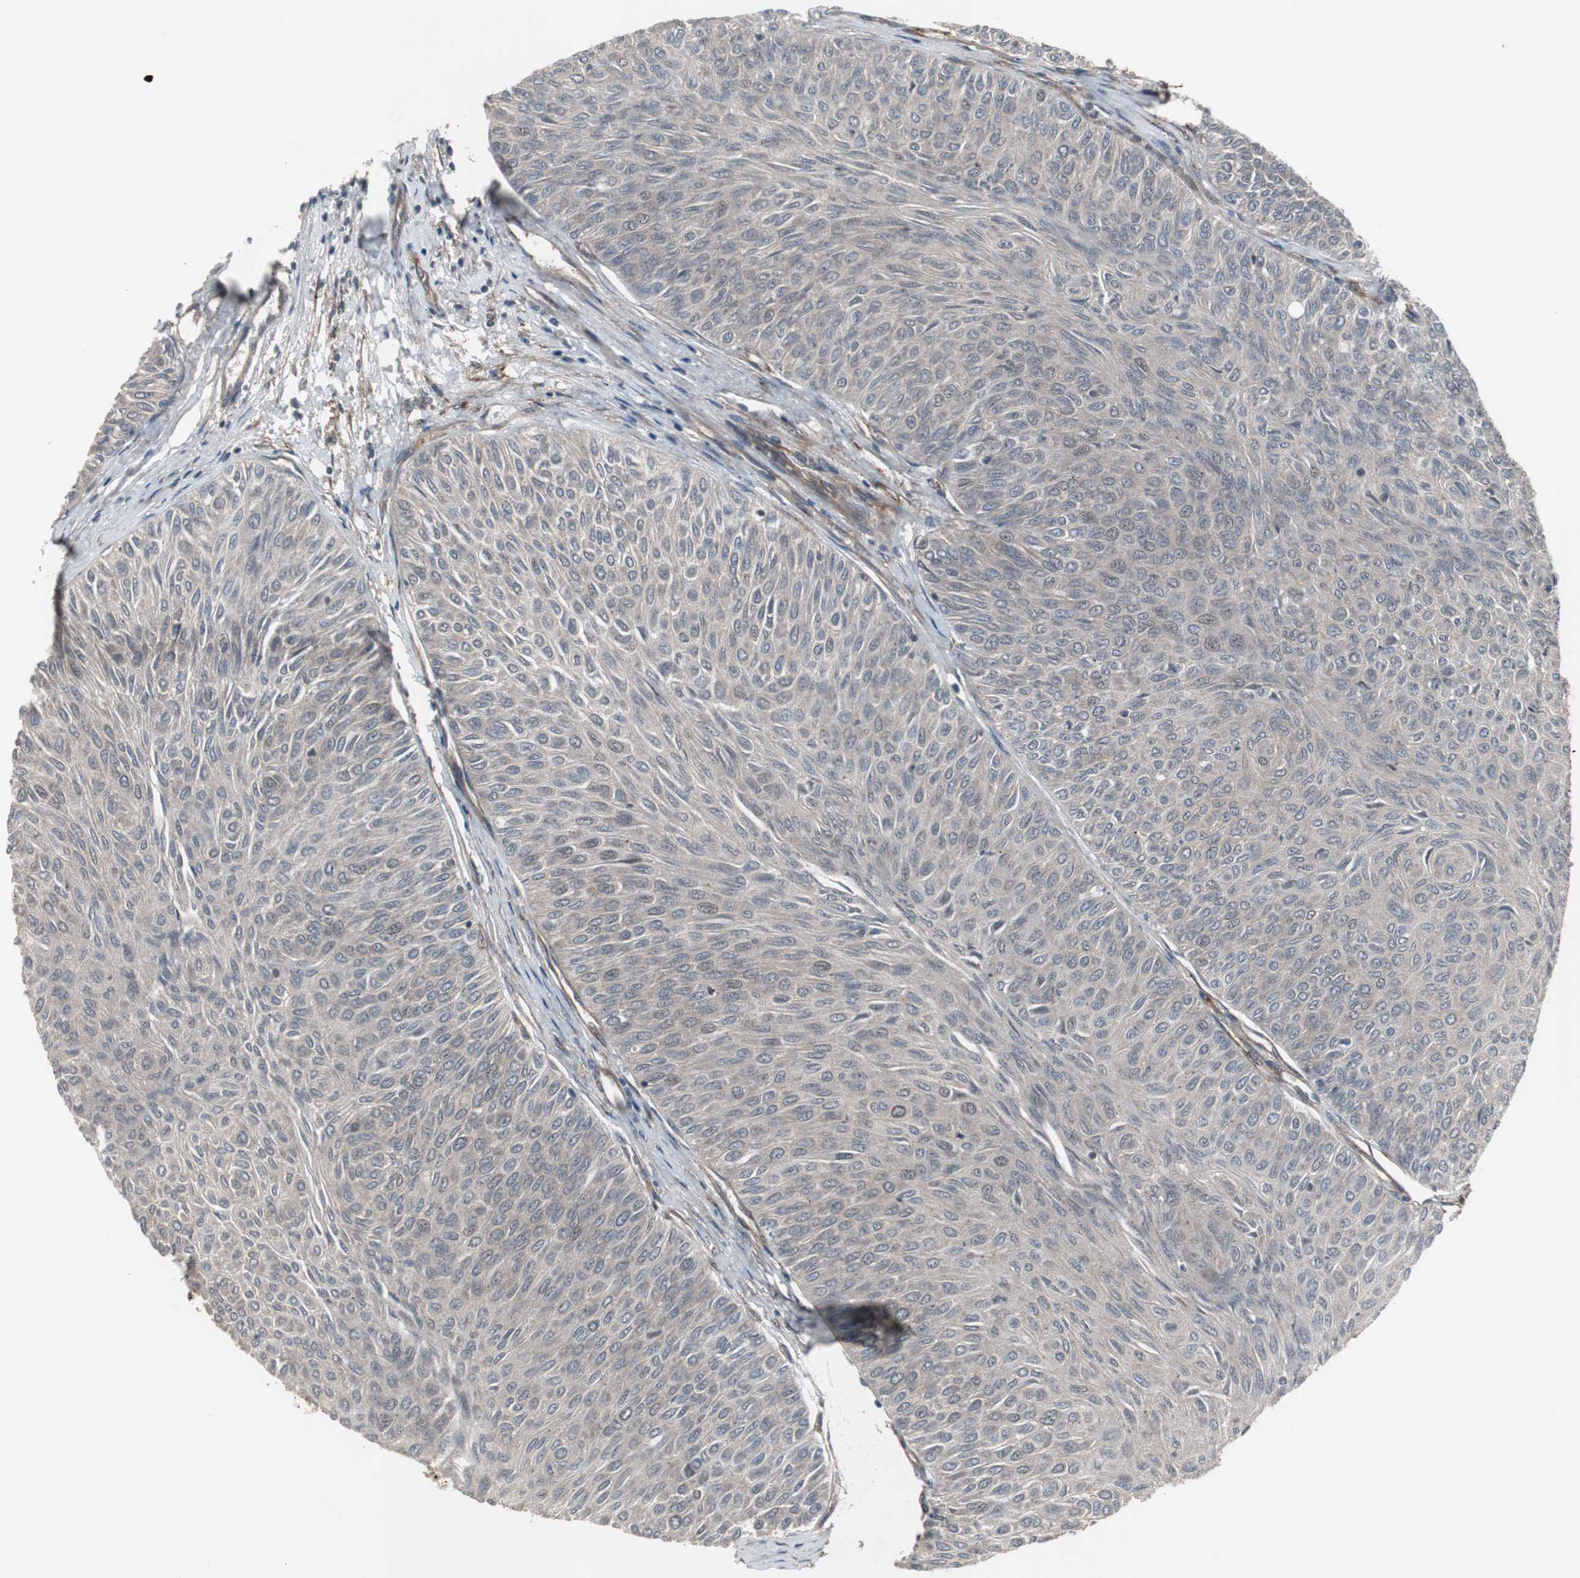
{"staining": {"intensity": "weak", "quantity": ">75%", "location": "cytoplasmic/membranous"}, "tissue": "urothelial cancer", "cell_type": "Tumor cells", "image_type": "cancer", "snomed": [{"axis": "morphology", "description": "Urothelial carcinoma, Low grade"}, {"axis": "topography", "description": "Urinary bladder"}], "caption": "Immunohistochemical staining of urothelial cancer reveals low levels of weak cytoplasmic/membranous expression in about >75% of tumor cells.", "gene": "ATP2B2", "patient": {"sex": "male", "age": 78}}